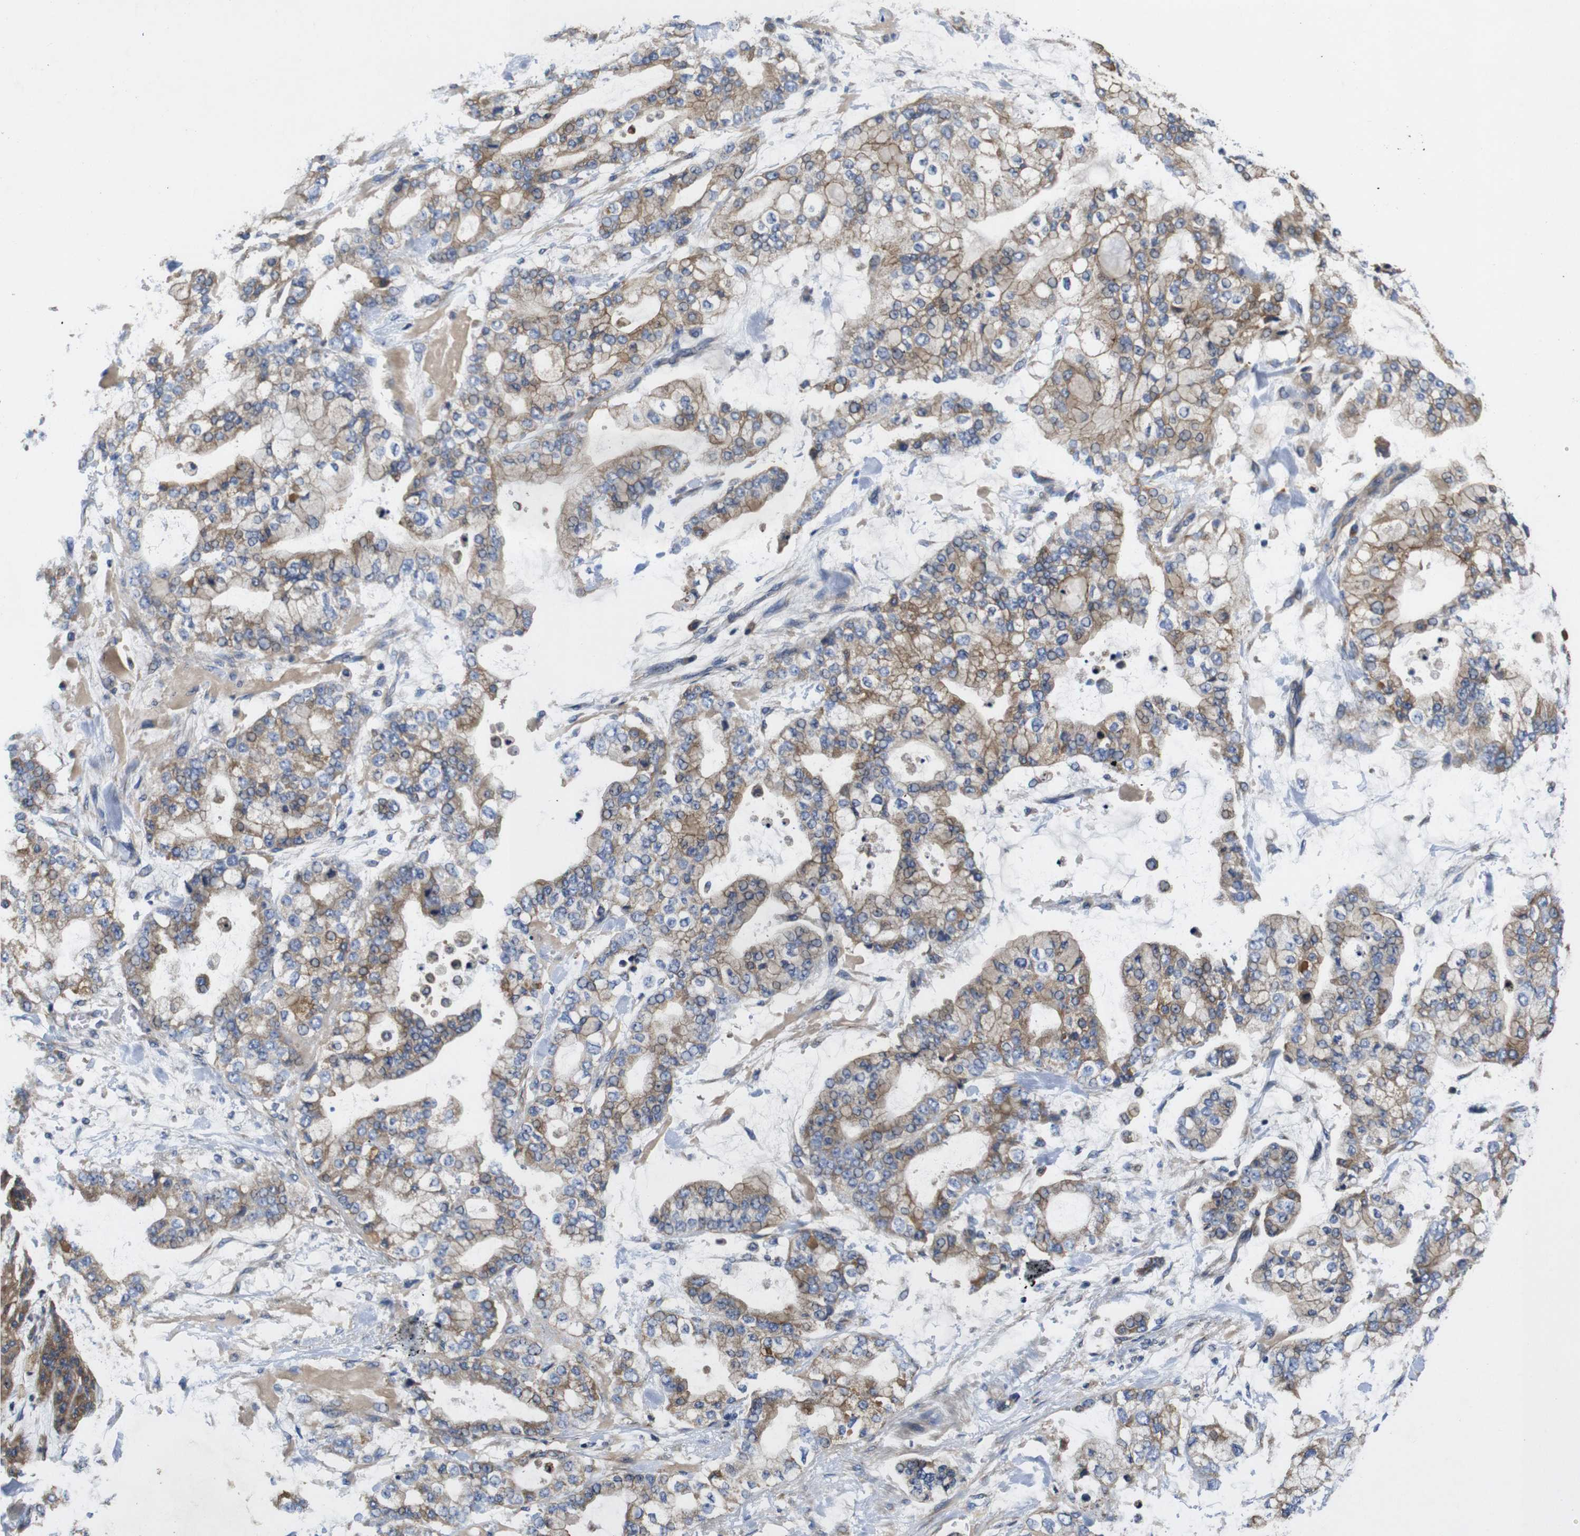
{"staining": {"intensity": "moderate", "quantity": ">75%", "location": "cytoplasmic/membranous"}, "tissue": "stomach cancer", "cell_type": "Tumor cells", "image_type": "cancer", "snomed": [{"axis": "morphology", "description": "Normal tissue, NOS"}, {"axis": "morphology", "description": "Adenocarcinoma, NOS"}, {"axis": "topography", "description": "Stomach, upper"}, {"axis": "topography", "description": "Stomach"}], "caption": "Immunohistochemistry (IHC) of stomach adenocarcinoma shows medium levels of moderate cytoplasmic/membranous staining in about >75% of tumor cells. (DAB IHC, brown staining for protein, blue staining for nuclei).", "gene": "MARCHF7", "patient": {"sex": "male", "age": 76}}